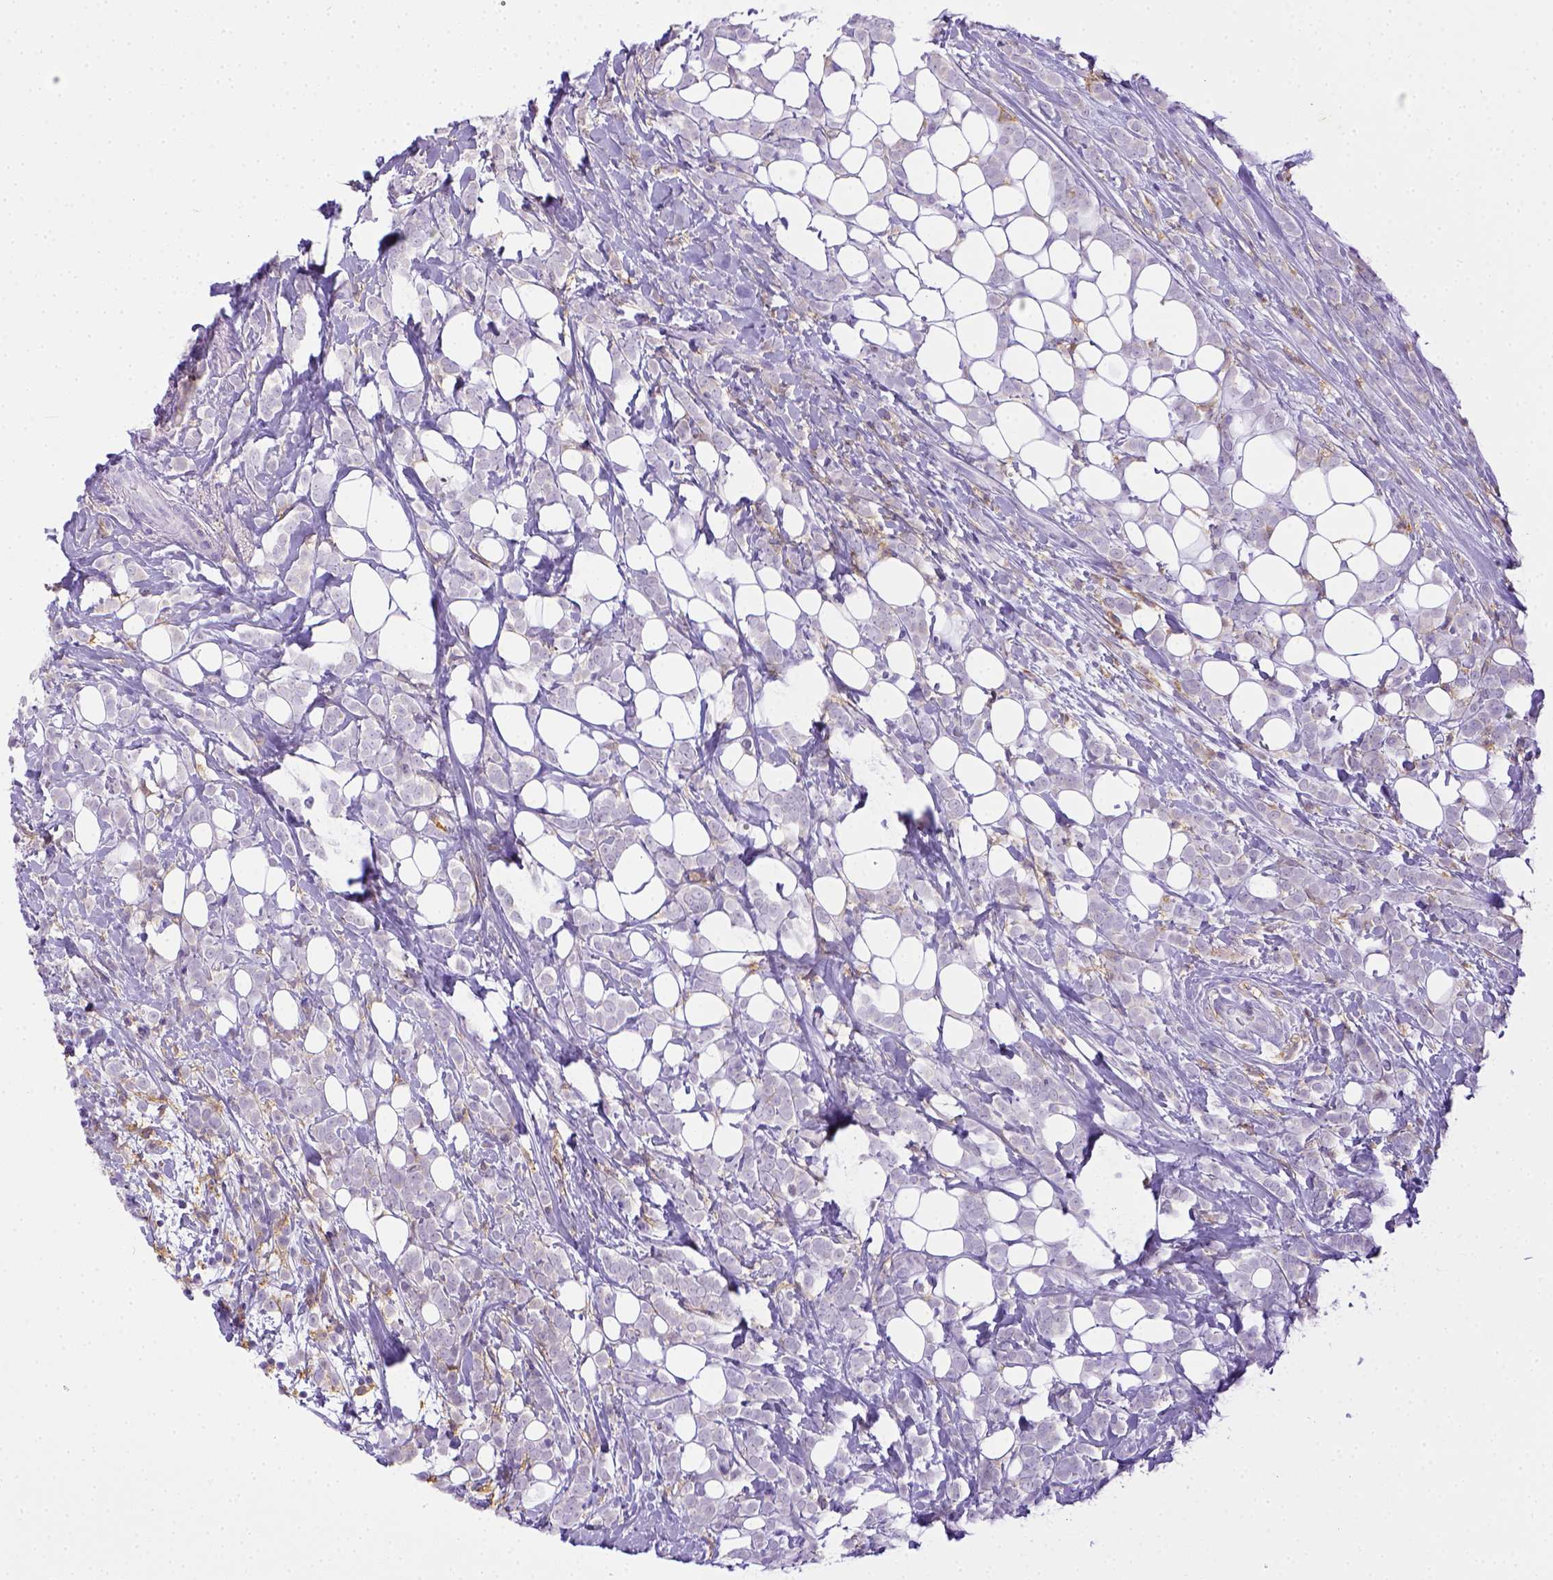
{"staining": {"intensity": "negative", "quantity": "none", "location": "none"}, "tissue": "breast cancer", "cell_type": "Tumor cells", "image_type": "cancer", "snomed": [{"axis": "morphology", "description": "Lobular carcinoma"}, {"axis": "topography", "description": "Breast"}], "caption": "IHC image of human lobular carcinoma (breast) stained for a protein (brown), which exhibits no positivity in tumor cells. (DAB immunohistochemistry (IHC), high magnification).", "gene": "ITGAM", "patient": {"sex": "female", "age": 49}}